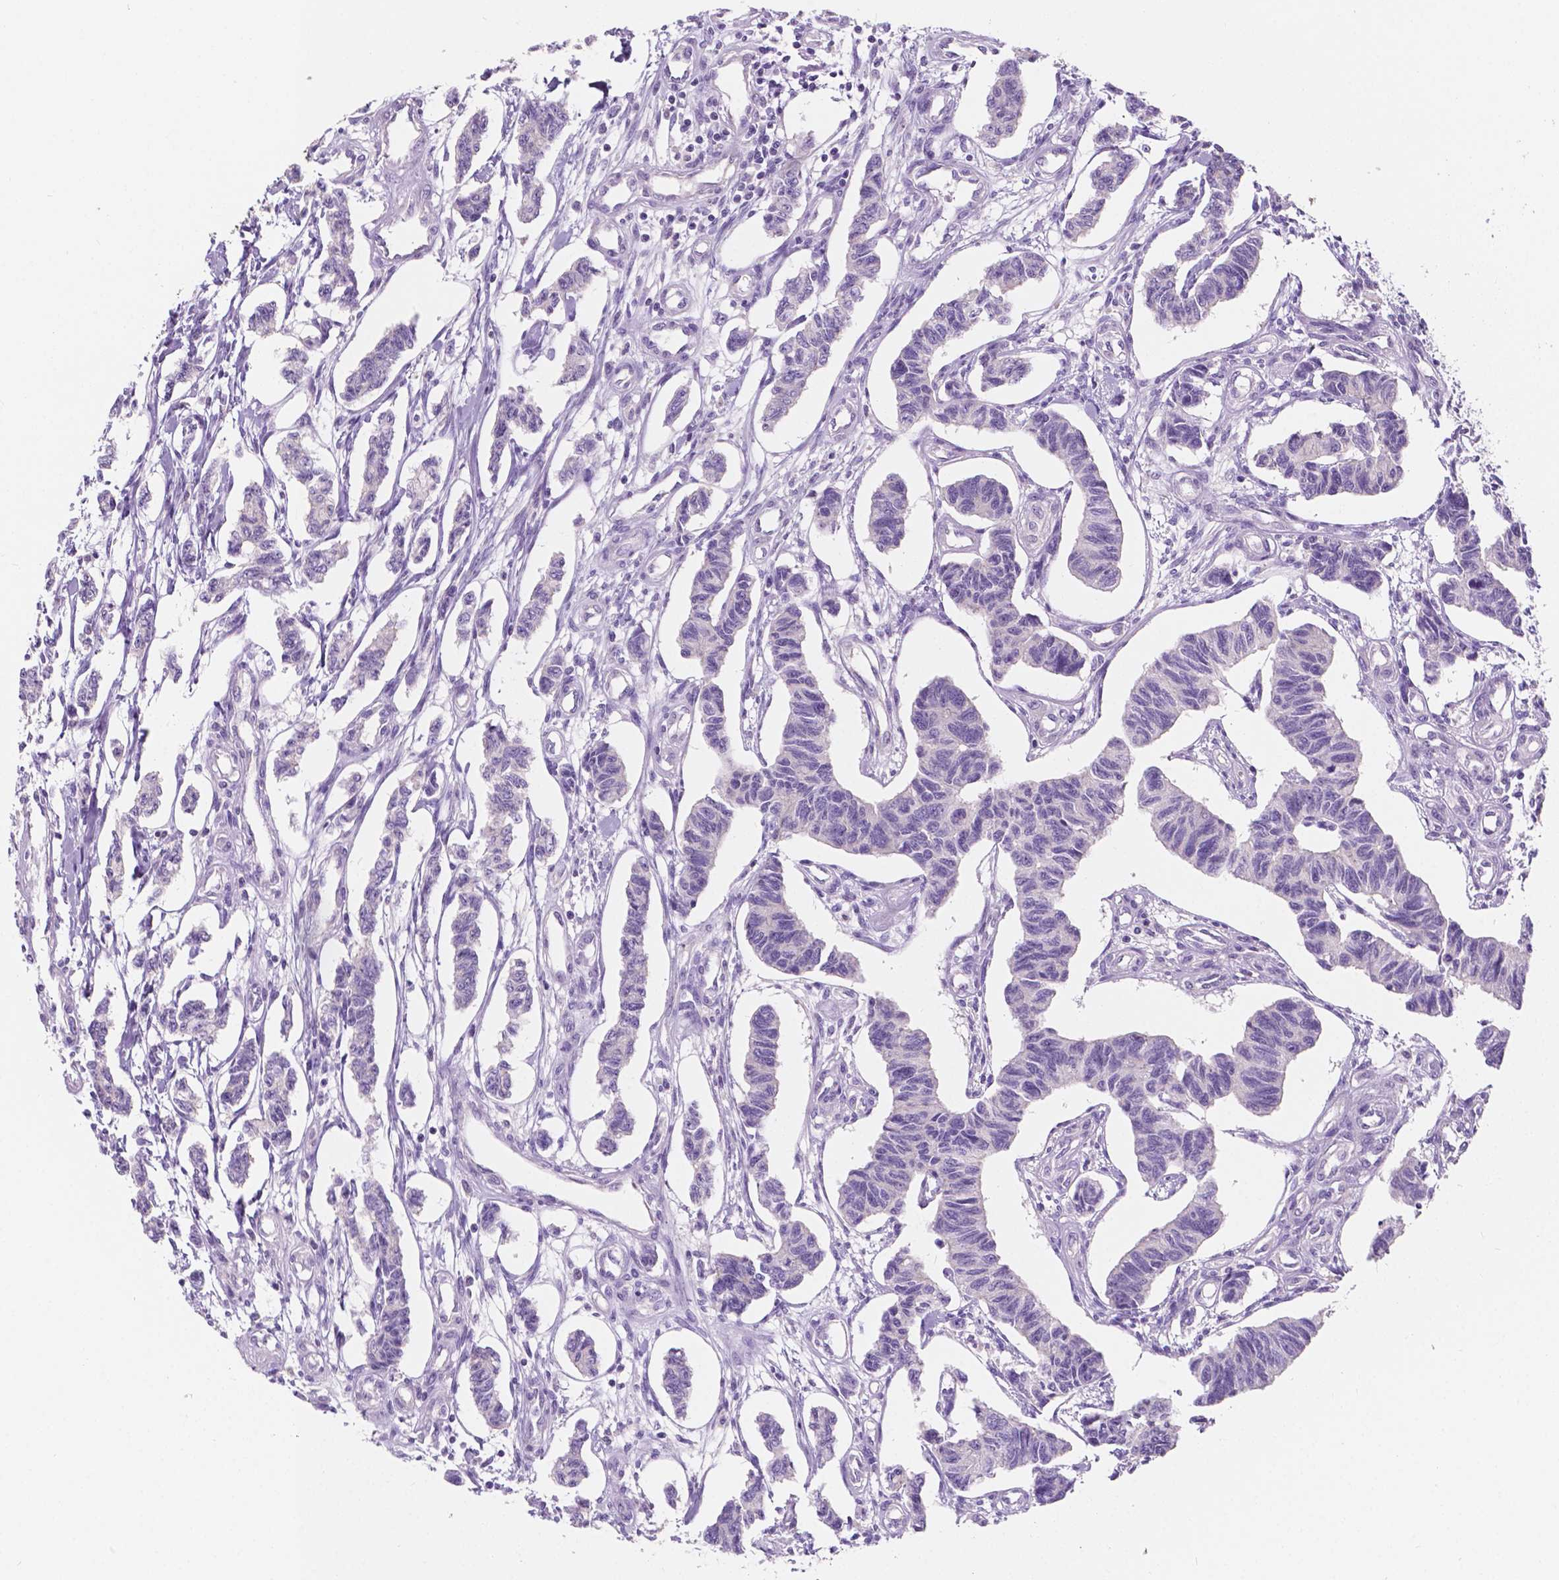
{"staining": {"intensity": "negative", "quantity": "none", "location": "none"}, "tissue": "carcinoid", "cell_type": "Tumor cells", "image_type": "cancer", "snomed": [{"axis": "morphology", "description": "Carcinoid, malignant, NOS"}, {"axis": "topography", "description": "Kidney"}], "caption": "This is an immunohistochemistry image of human carcinoid. There is no expression in tumor cells.", "gene": "SIRT2", "patient": {"sex": "female", "age": 41}}